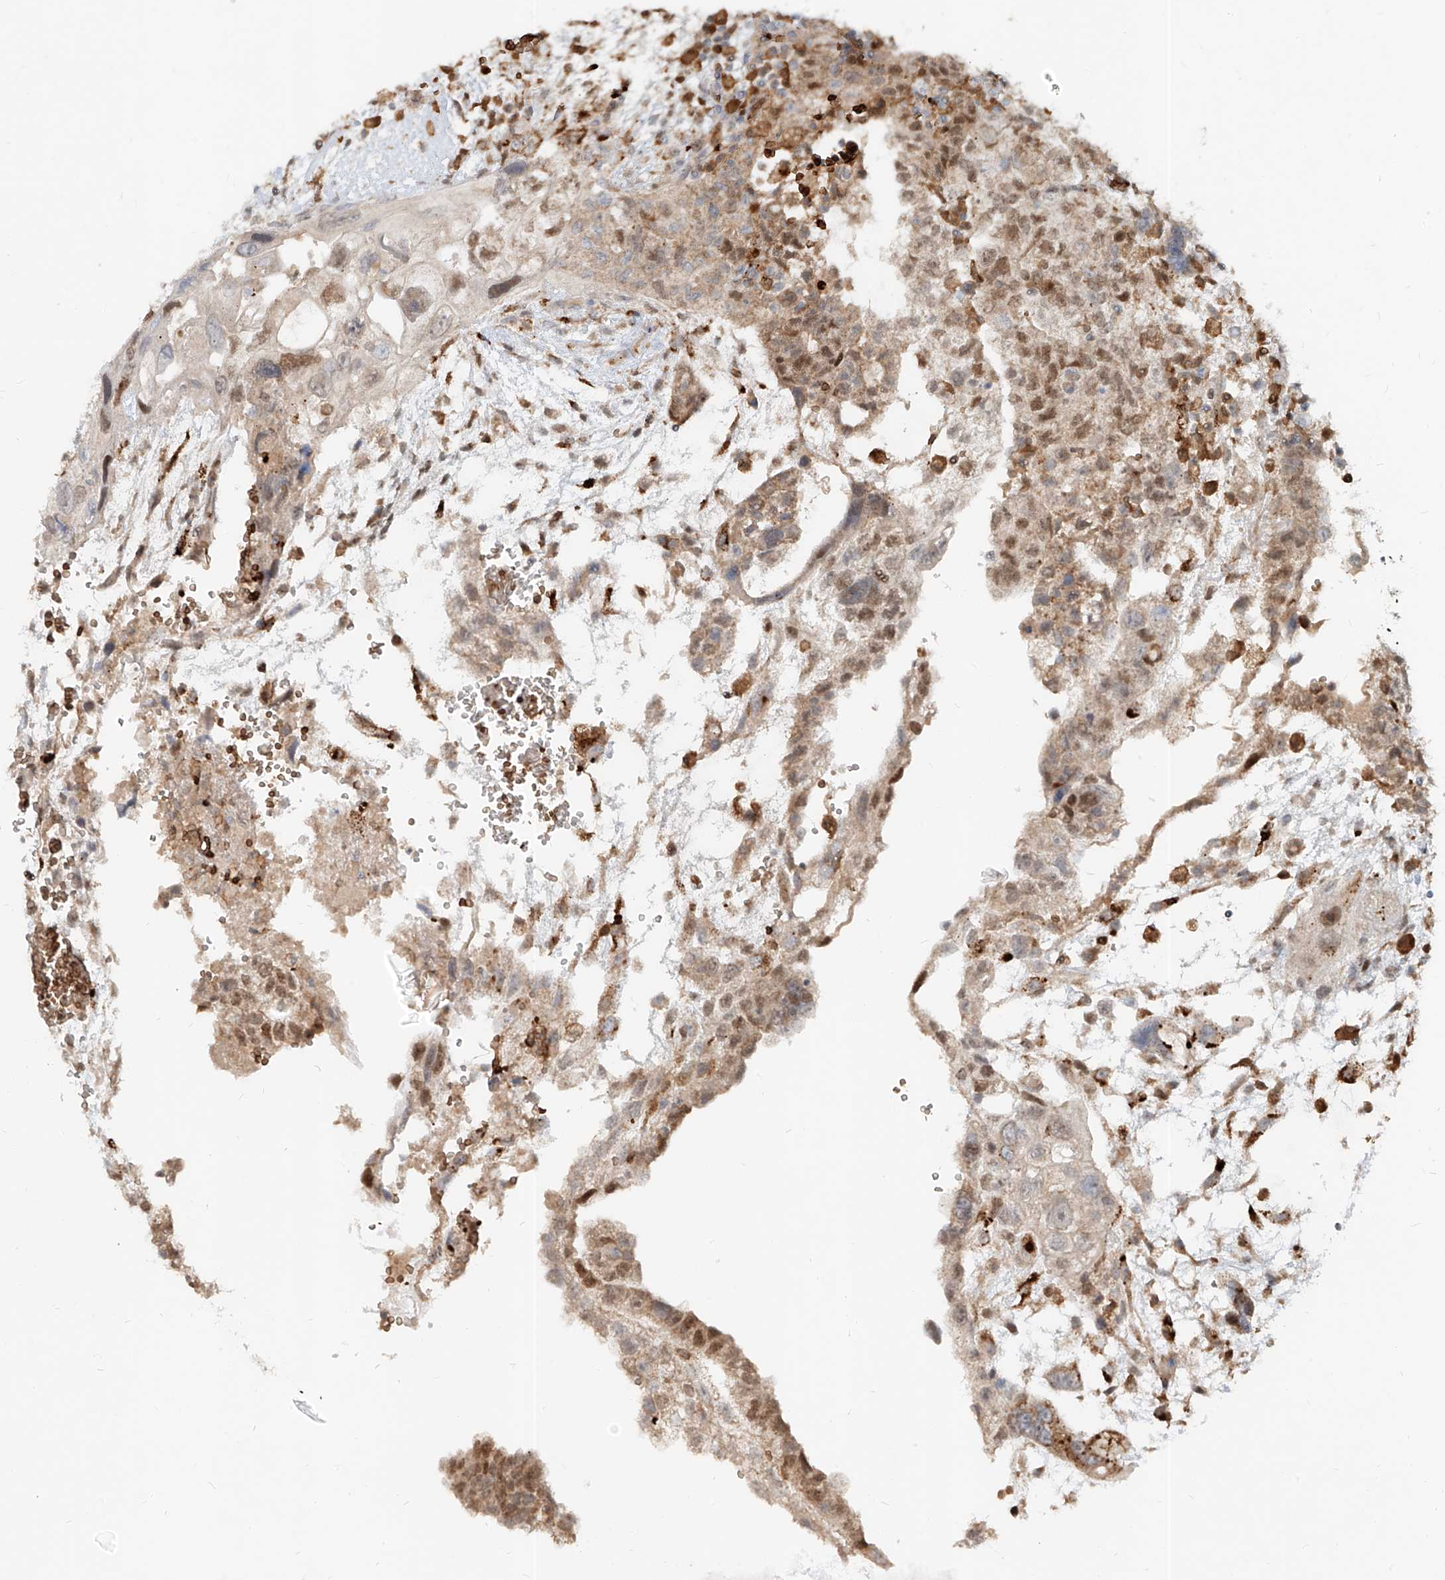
{"staining": {"intensity": "weak", "quantity": "25%-75%", "location": "cytoplasmic/membranous"}, "tissue": "testis cancer", "cell_type": "Tumor cells", "image_type": "cancer", "snomed": [{"axis": "morphology", "description": "Carcinoma, Embryonal, NOS"}, {"axis": "topography", "description": "Testis"}], "caption": "Testis cancer (embryonal carcinoma) stained with DAB (3,3'-diaminobenzidine) IHC exhibits low levels of weak cytoplasmic/membranous staining in approximately 25%-75% of tumor cells.", "gene": "FGD2", "patient": {"sex": "male", "age": 36}}